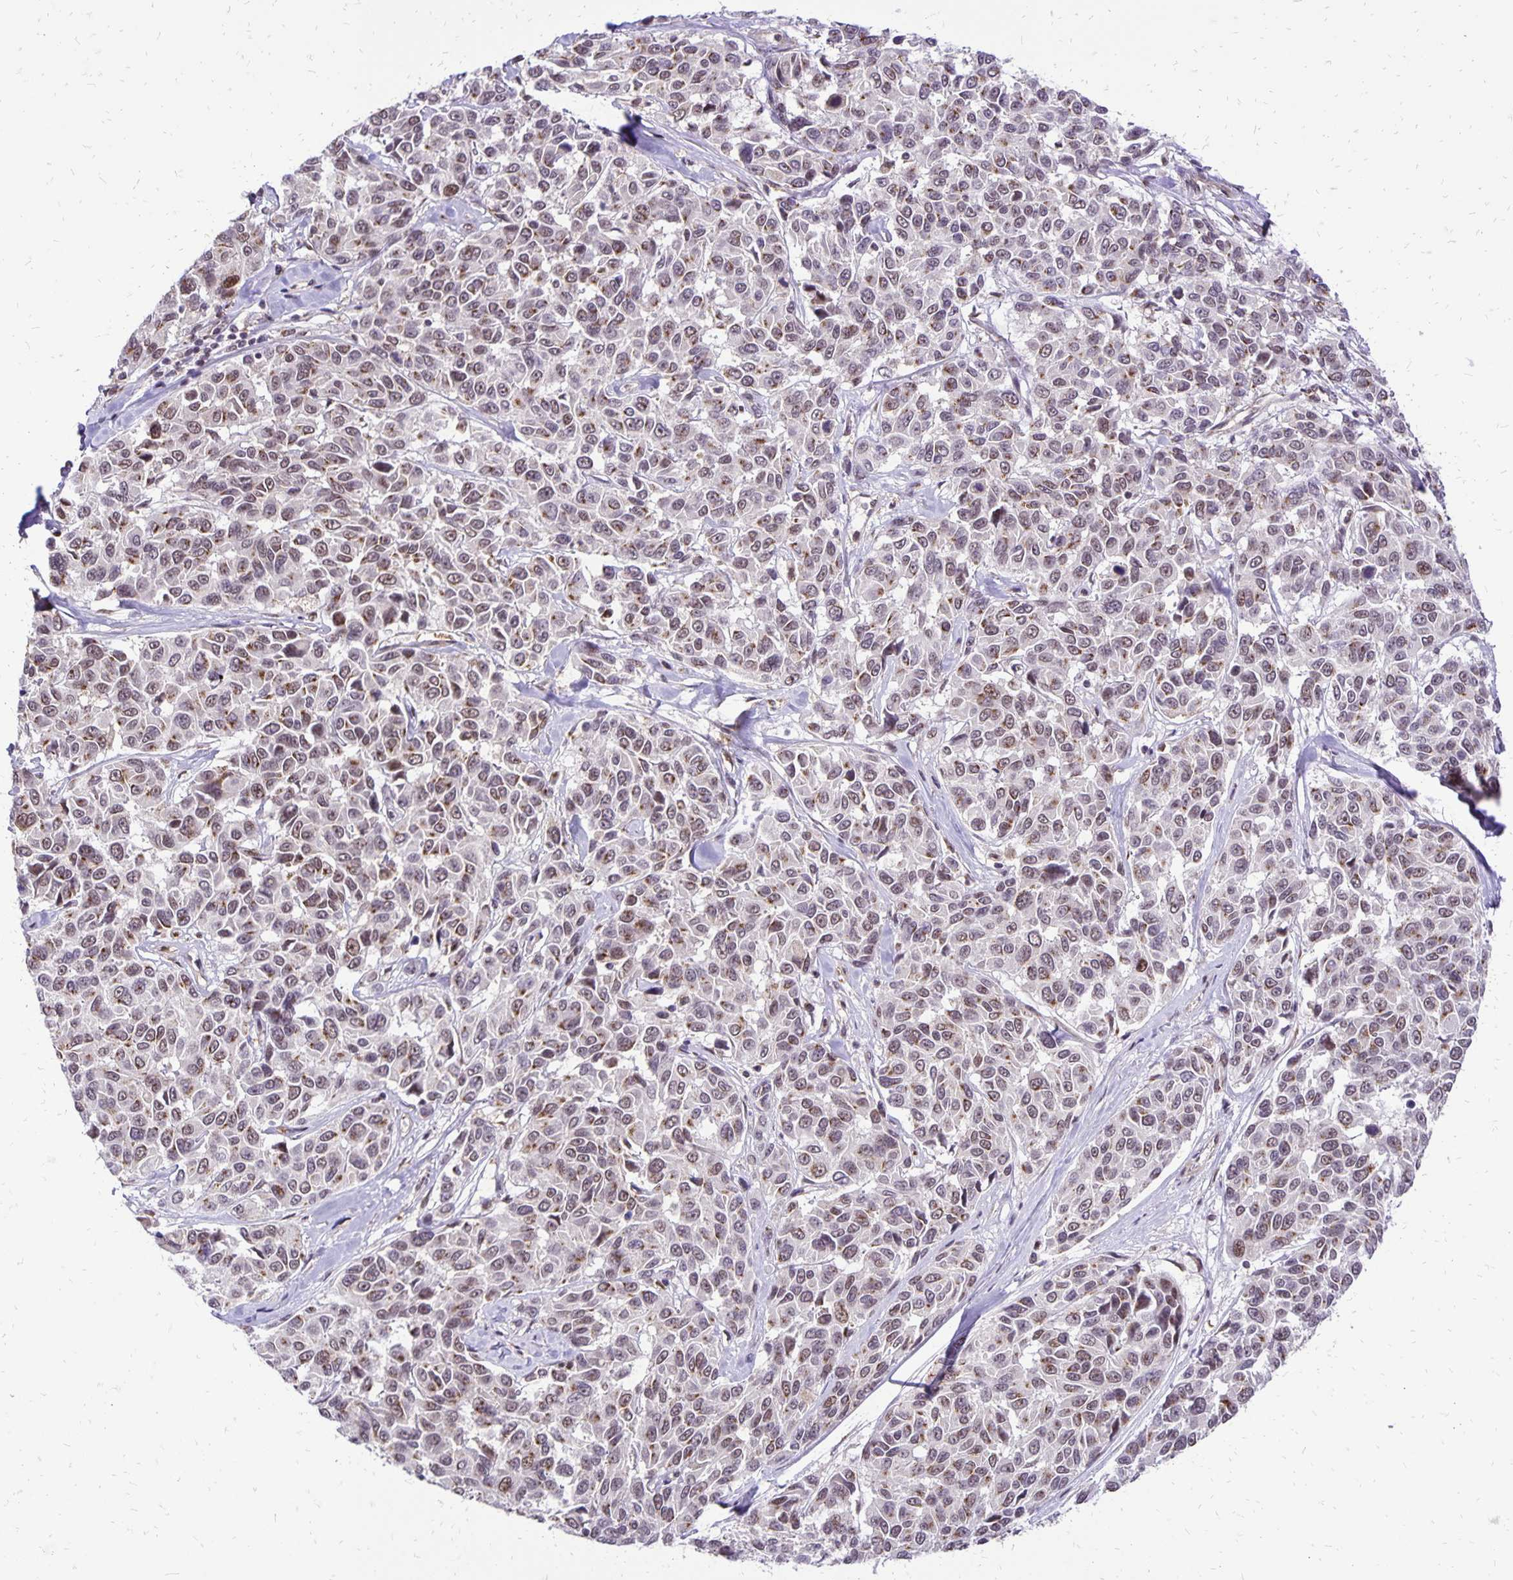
{"staining": {"intensity": "weak", "quantity": "25%-75%", "location": "nuclear"}, "tissue": "melanoma", "cell_type": "Tumor cells", "image_type": "cancer", "snomed": [{"axis": "morphology", "description": "Malignant melanoma, NOS"}, {"axis": "topography", "description": "Skin"}], "caption": "IHC micrograph of human melanoma stained for a protein (brown), which shows low levels of weak nuclear expression in about 25%-75% of tumor cells.", "gene": "GOLGA5", "patient": {"sex": "female", "age": 66}}